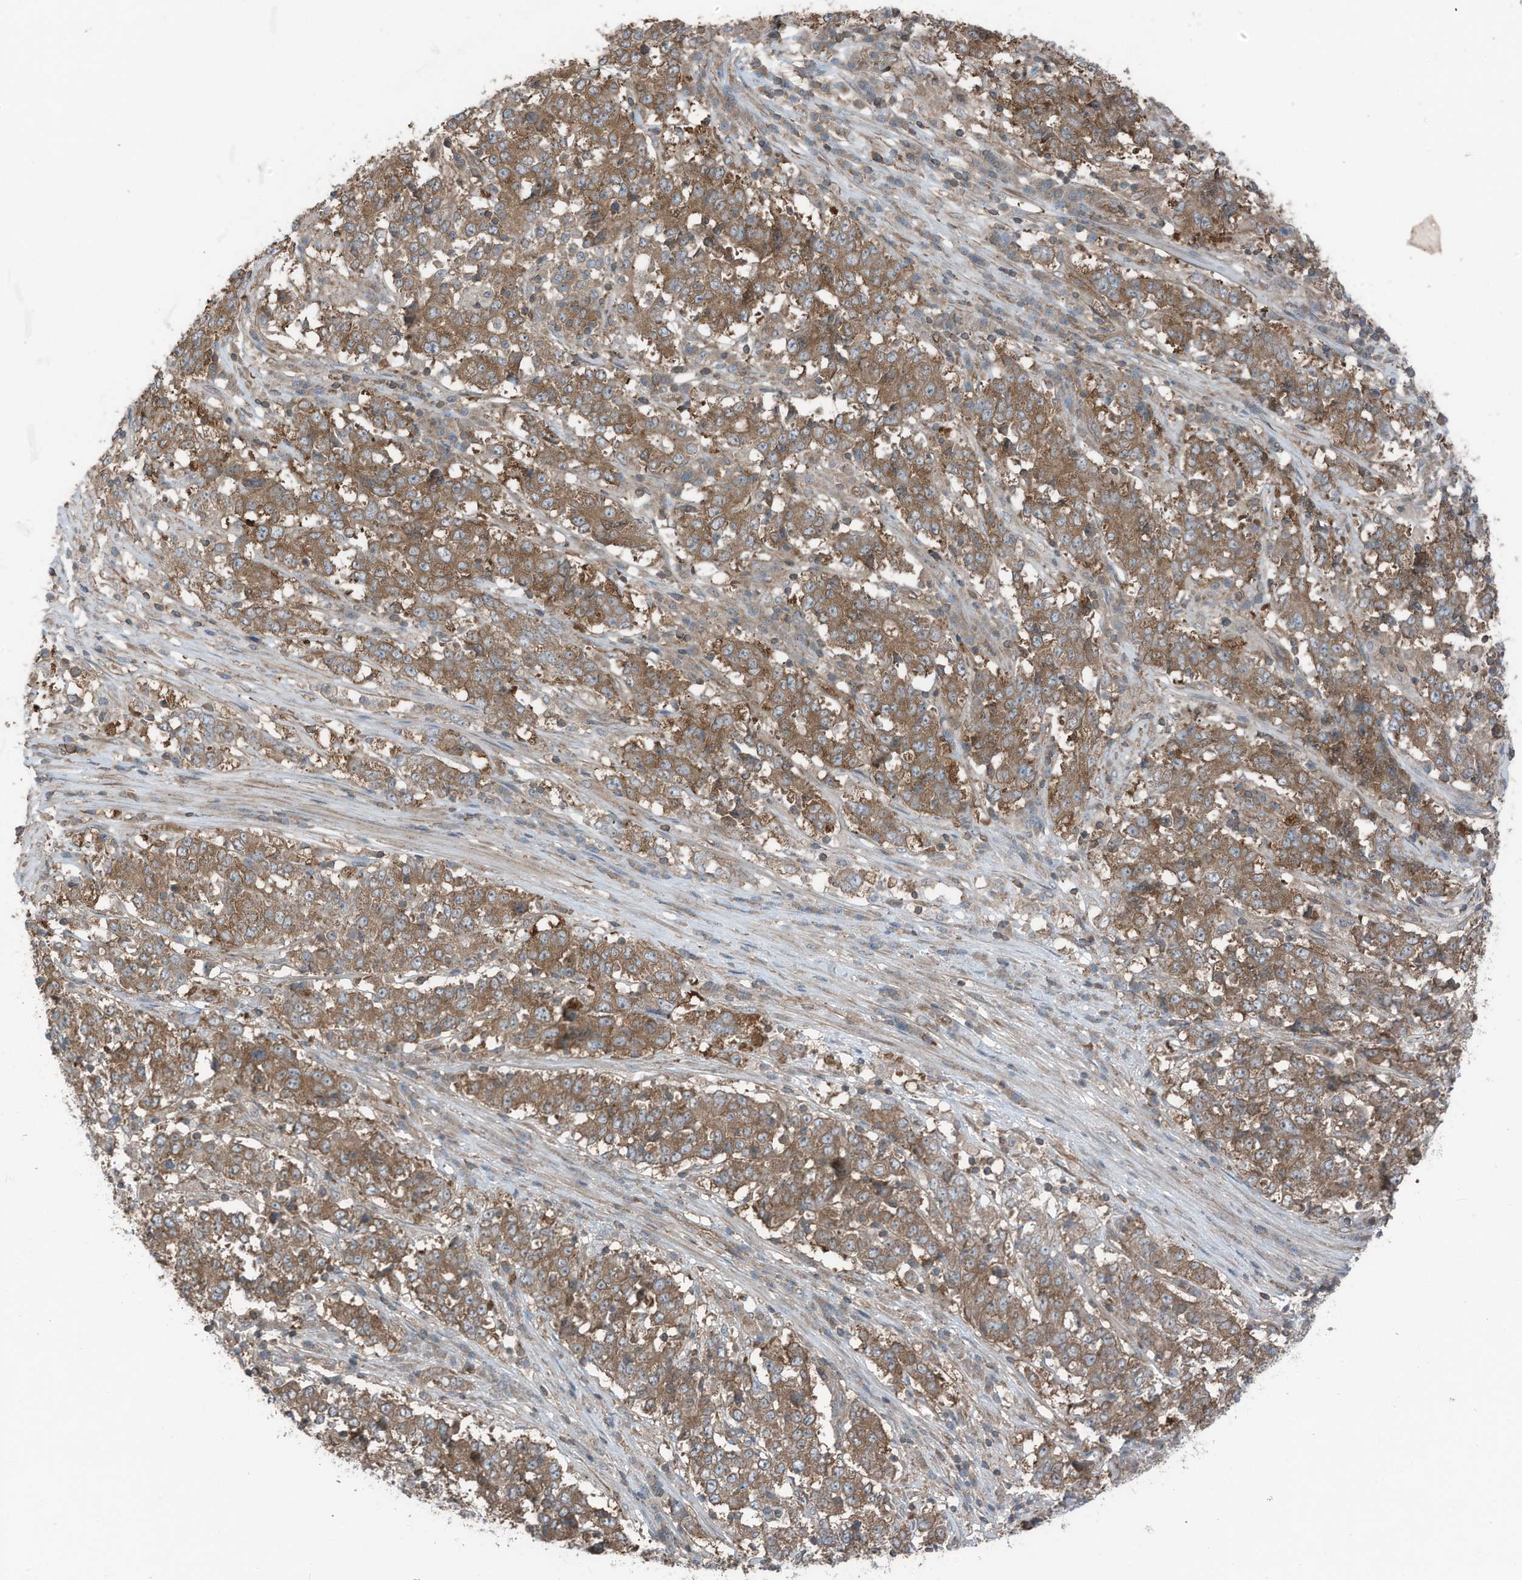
{"staining": {"intensity": "moderate", "quantity": ">75%", "location": "cytoplasmic/membranous"}, "tissue": "stomach cancer", "cell_type": "Tumor cells", "image_type": "cancer", "snomed": [{"axis": "morphology", "description": "Adenocarcinoma, NOS"}, {"axis": "topography", "description": "Stomach"}], "caption": "Tumor cells display medium levels of moderate cytoplasmic/membranous staining in about >75% of cells in human stomach adenocarcinoma. The staining was performed using DAB to visualize the protein expression in brown, while the nuclei were stained in blue with hematoxylin (Magnification: 20x).", "gene": "TXNDC9", "patient": {"sex": "male", "age": 59}}